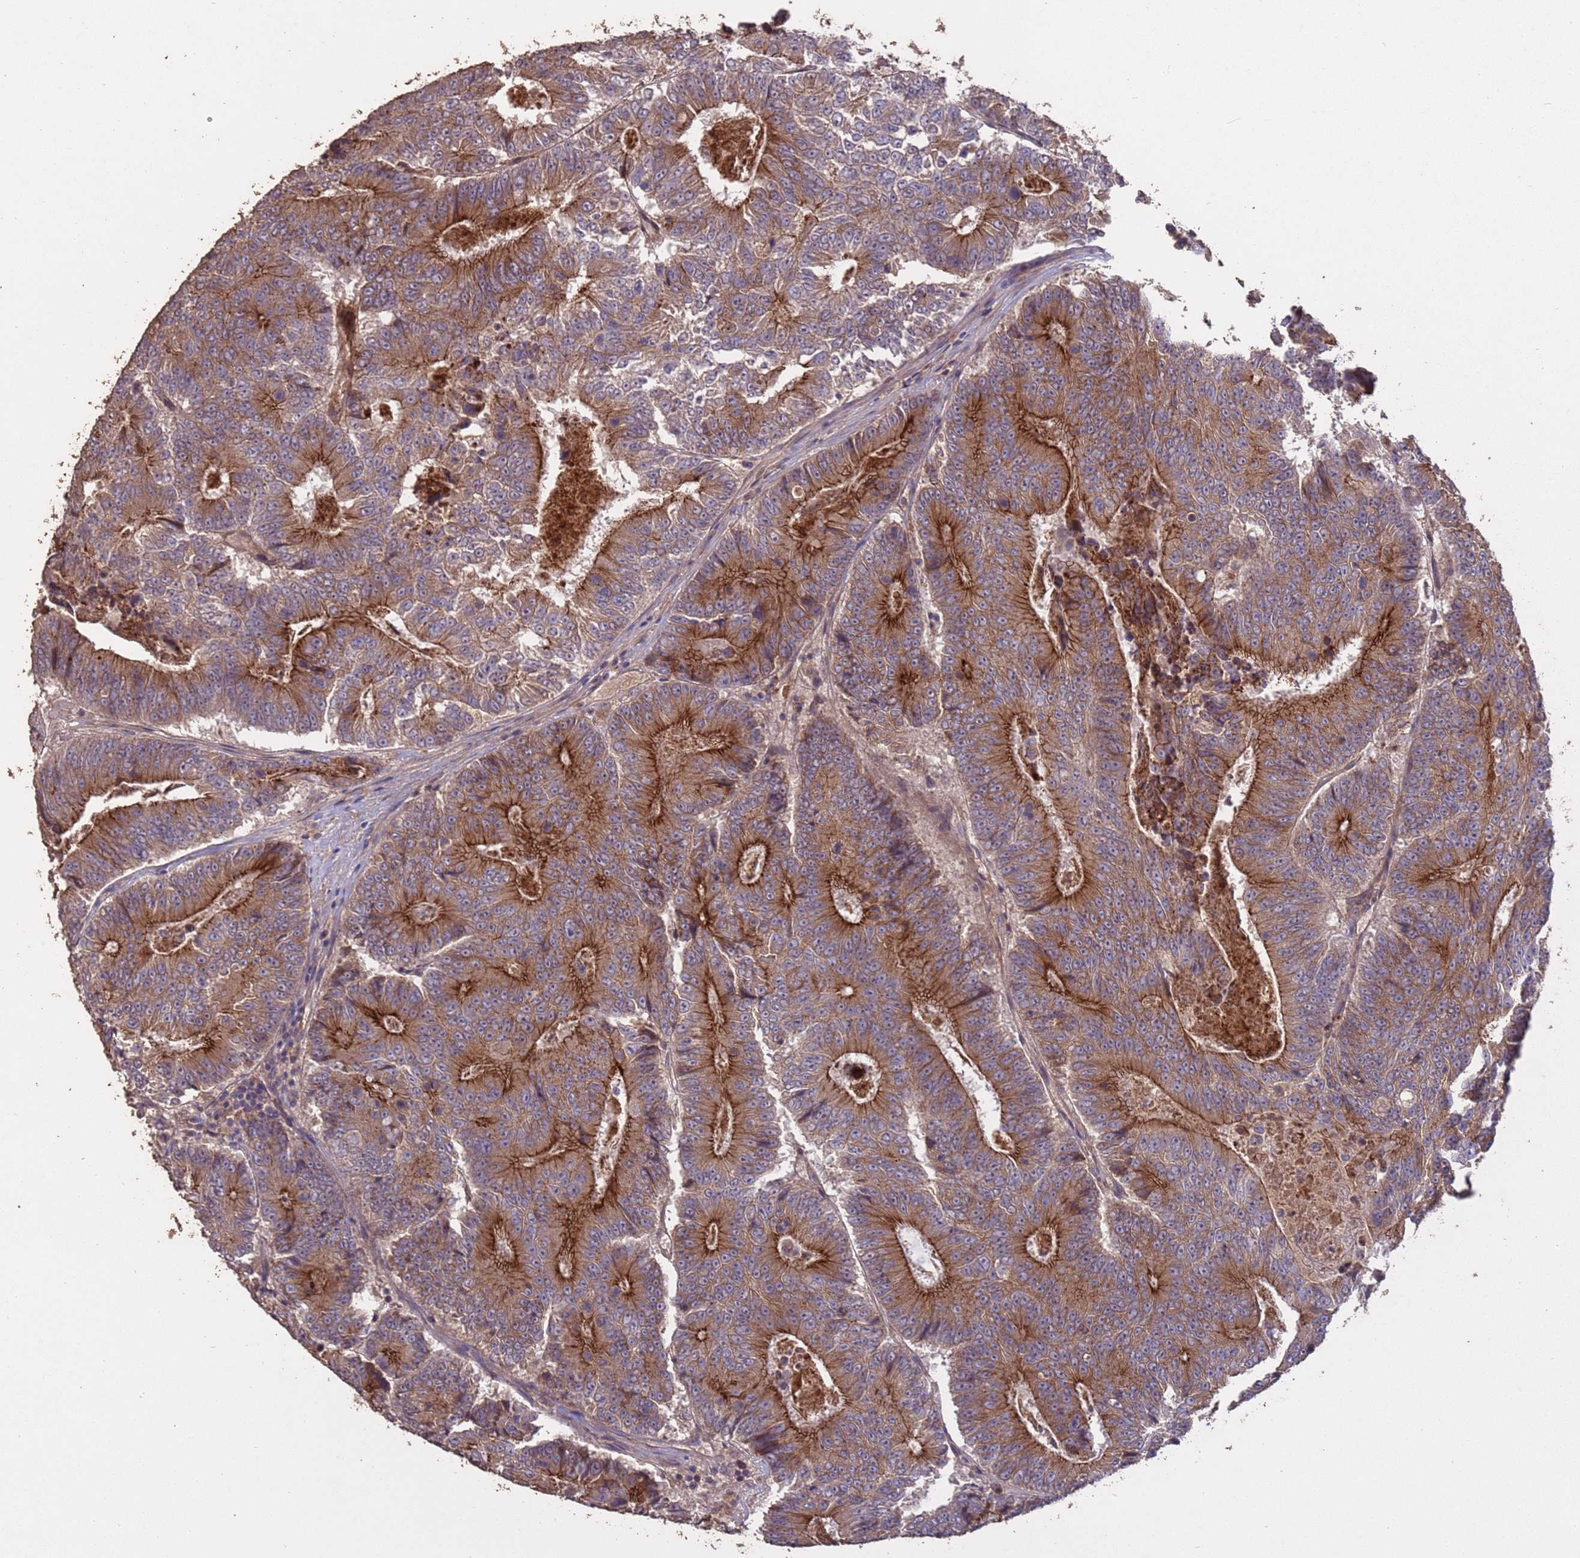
{"staining": {"intensity": "strong", "quantity": ">75%", "location": "cytoplasmic/membranous"}, "tissue": "colorectal cancer", "cell_type": "Tumor cells", "image_type": "cancer", "snomed": [{"axis": "morphology", "description": "Adenocarcinoma, NOS"}, {"axis": "topography", "description": "Colon"}], "caption": "IHC photomicrograph of neoplastic tissue: colorectal cancer stained using IHC shows high levels of strong protein expression localized specifically in the cytoplasmic/membranous of tumor cells, appearing as a cytoplasmic/membranous brown color.", "gene": "SLC9B2", "patient": {"sex": "male", "age": 83}}